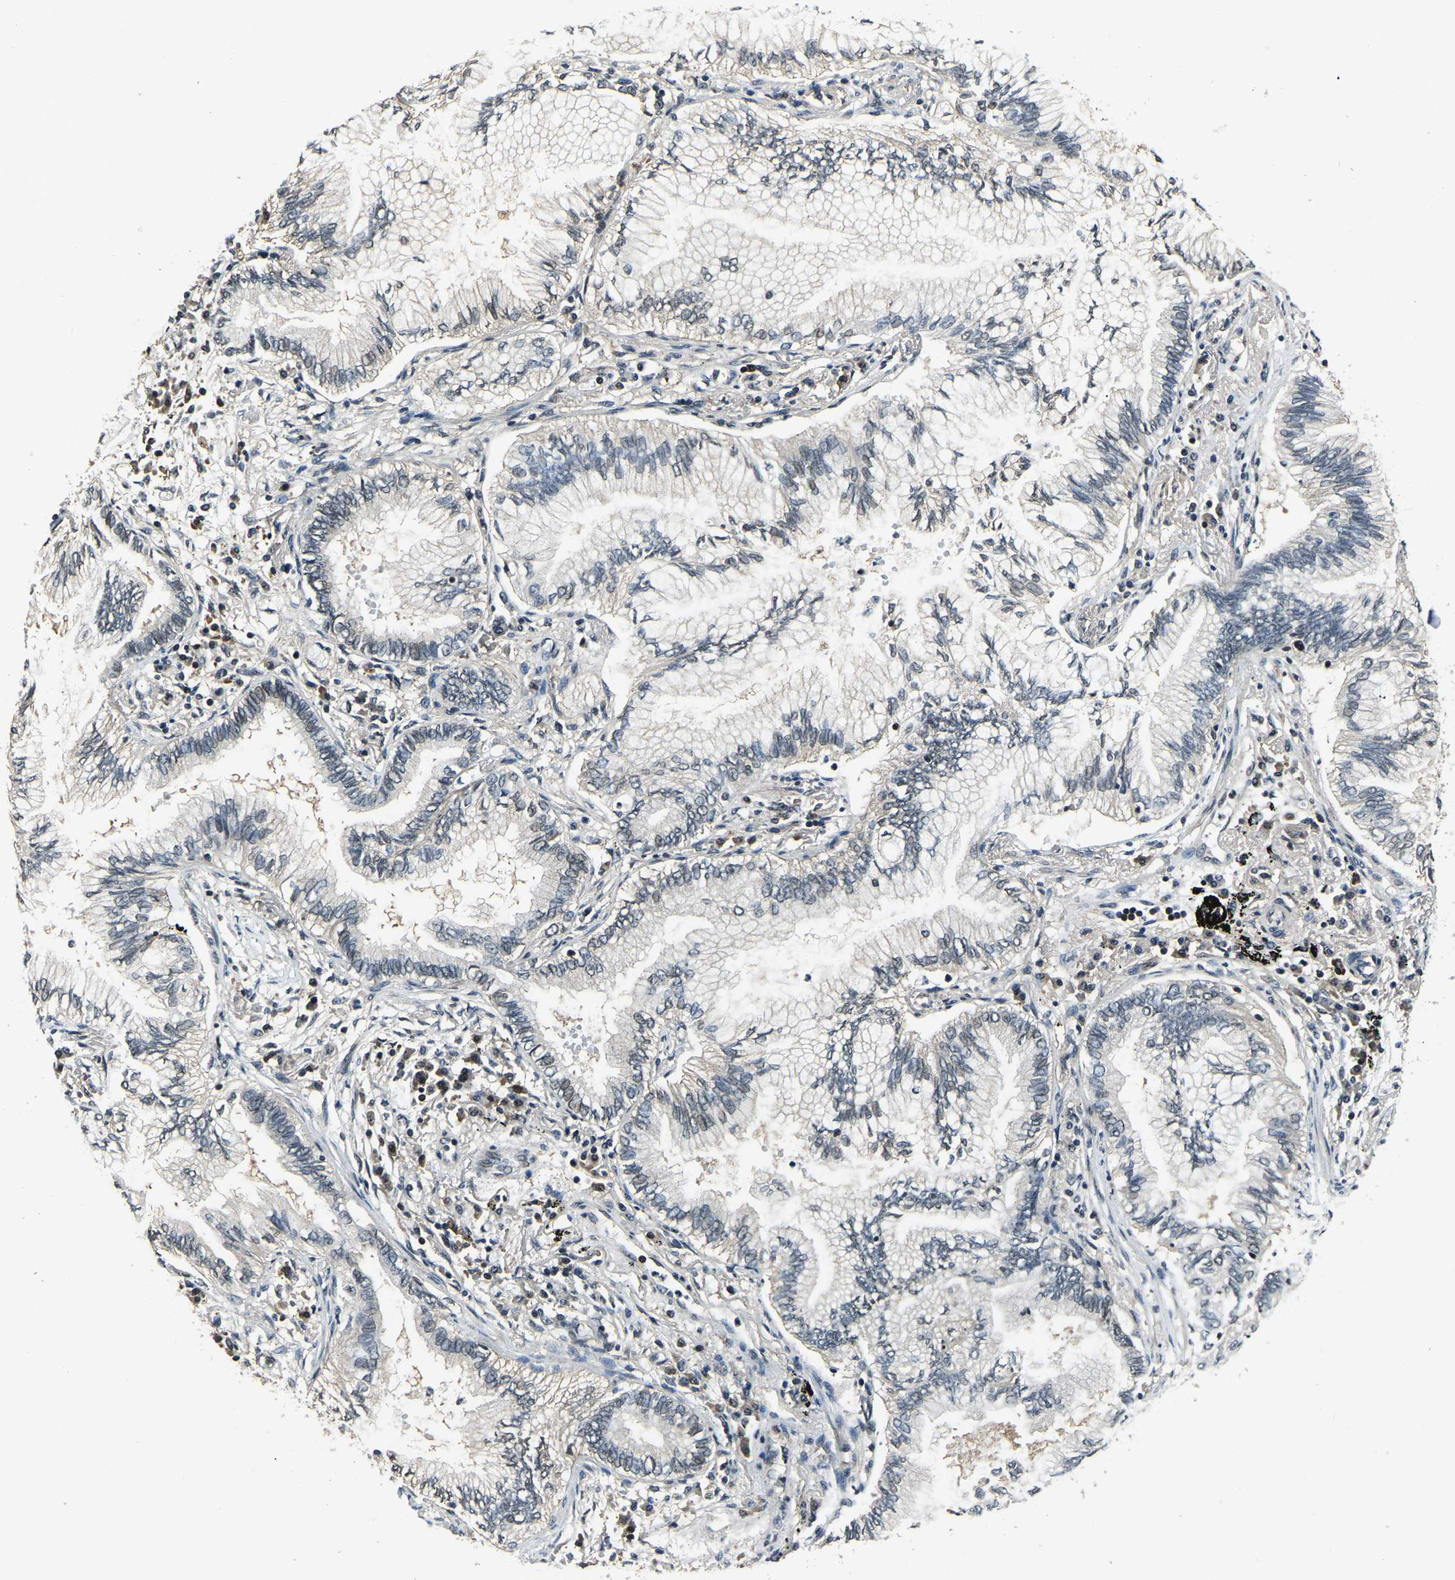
{"staining": {"intensity": "negative", "quantity": "none", "location": "none"}, "tissue": "lung cancer", "cell_type": "Tumor cells", "image_type": "cancer", "snomed": [{"axis": "morphology", "description": "Normal tissue, NOS"}, {"axis": "morphology", "description": "Adenocarcinoma, NOS"}, {"axis": "topography", "description": "Bronchus"}, {"axis": "topography", "description": "Lung"}], "caption": "This is an immunohistochemistry (IHC) histopathology image of adenocarcinoma (lung). There is no expression in tumor cells.", "gene": "ANKIB1", "patient": {"sex": "female", "age": 70}}